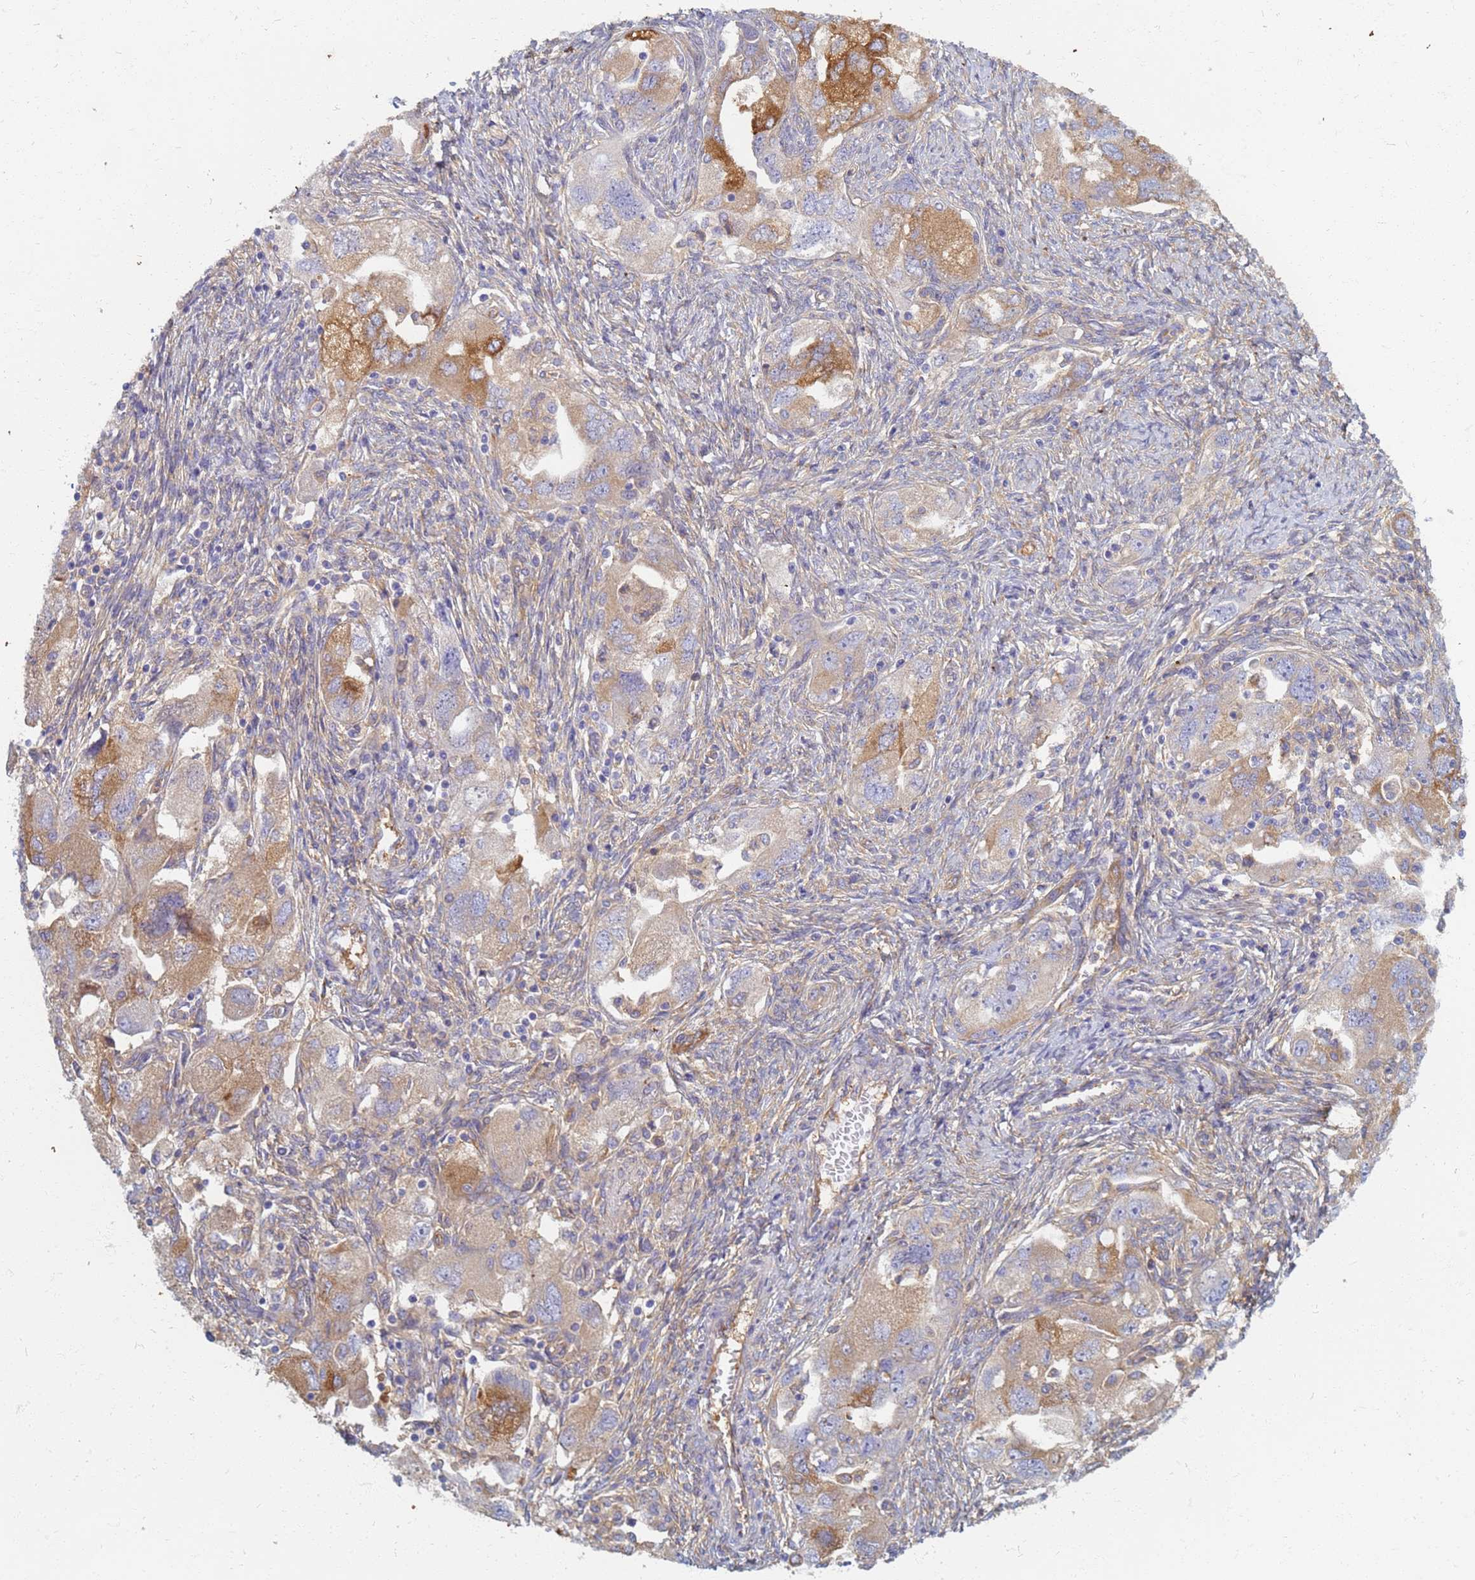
{"staining": {"intensity": "moderate", "quantity": ">75%", "location": "cytoplasmic/membranous"}, "tissue": "ovarian cancer", "cell_type": "Tumor cells", "image_type": "cancer", "snomed": [{"axis": "morphology", "description": "Carcinoma, NOS"}, {"axis": "morphology", "description": "Cystadenocarcinoma, serous, NOS"}, {"axis": "topography", "description": "Ovary"}], "caption": "Immunohistochemical staining of human ovarian cancer (serous cystadenocarcinoma) exhibits medium levels of moderate cytoplasmic/membranous expression in about >75% of tumor cells. Using DAB (3,3'-diaminobenzidine) (brown) and hematoxylin (blue) stains, captured at high magnification using brightfield microscopy.", "gene": "EEA1", "patient": {"sex": "female", "age": 69}}